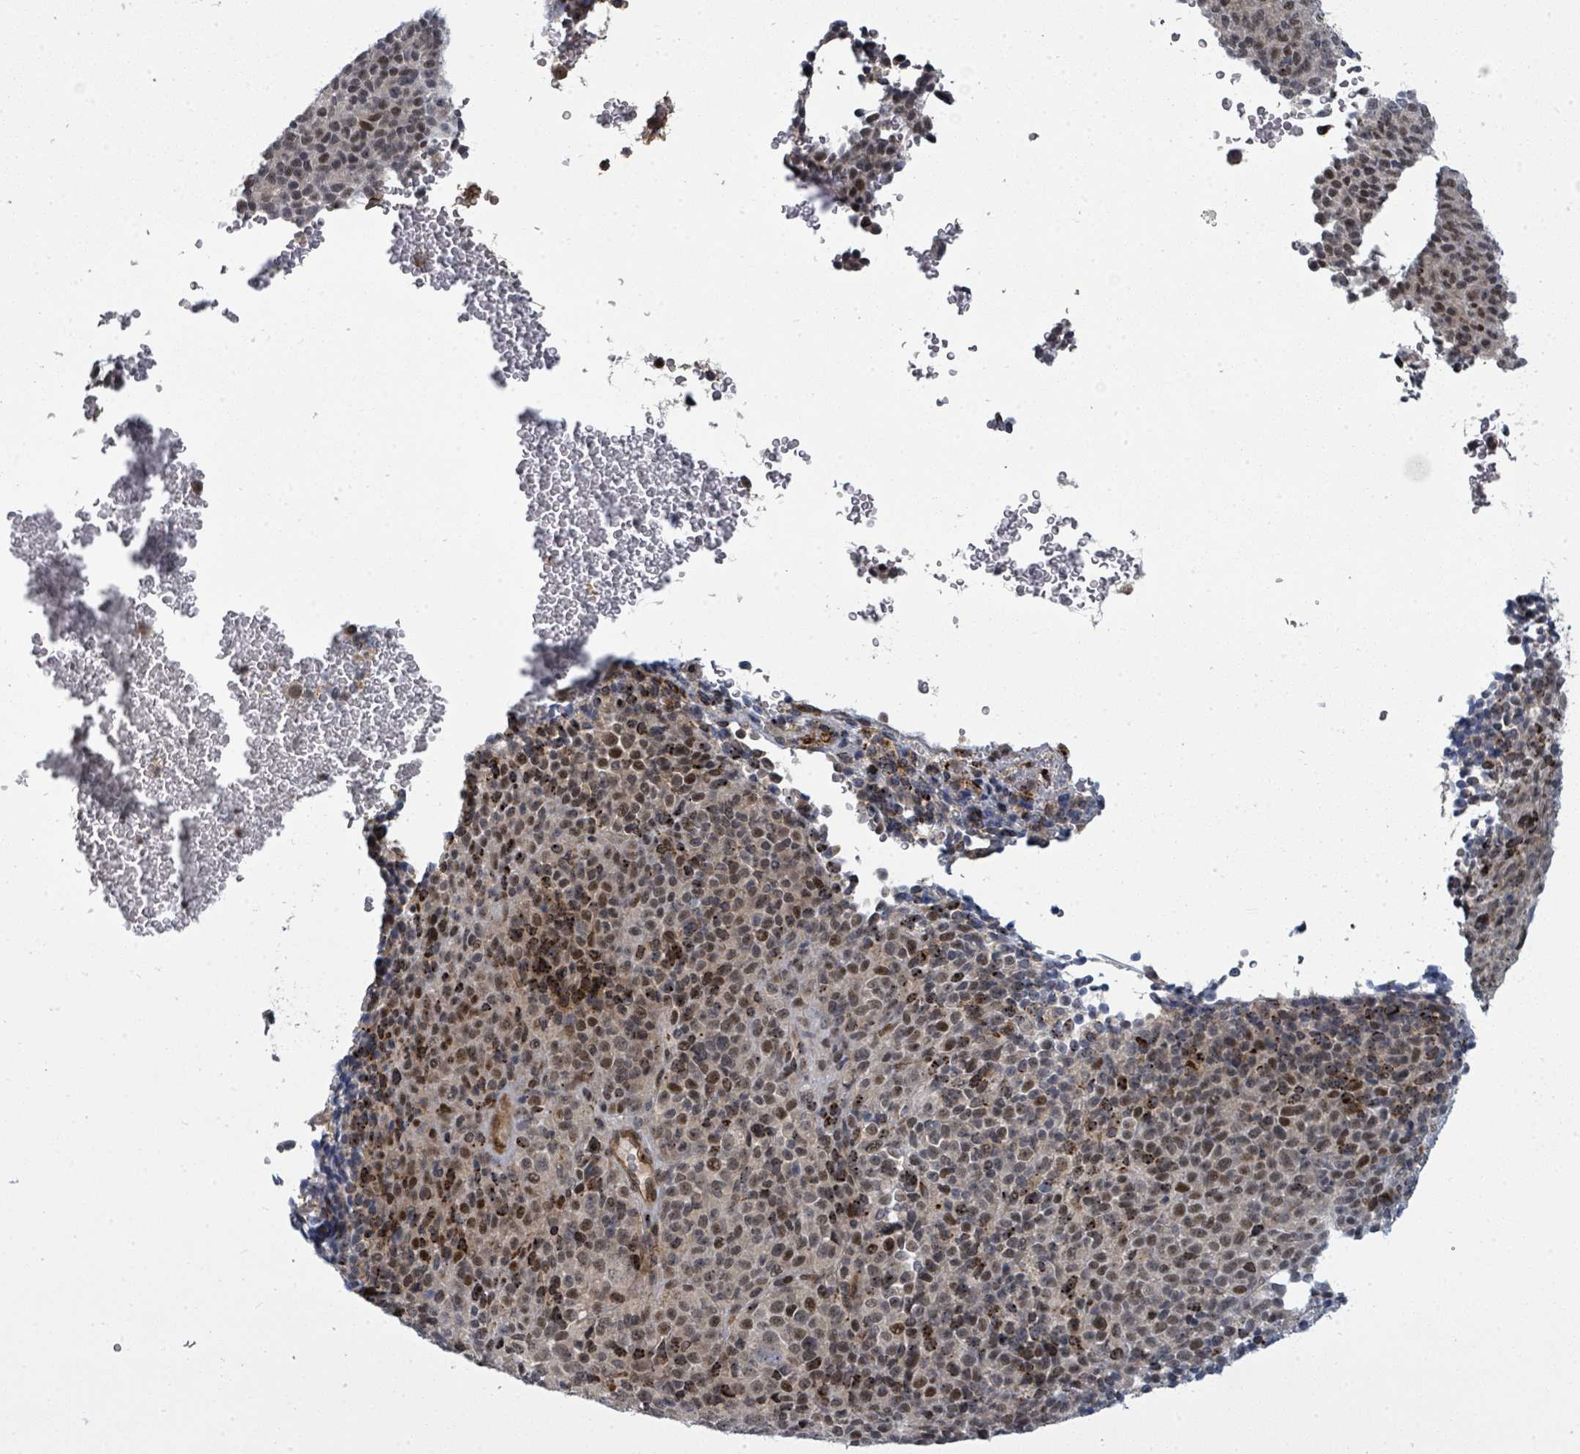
{"staining": {"intensity": "moderate", "quantity": ">75%", "location": "nuclear"}, "tissue": "melanoma", "cell_type": "Tumor cells", "image_type": "cancer", "snomed": [{"axis": "morphology", "description": "Malignant melanoma, Metastatic site"}, {"axis": "topography", "description": "Brain"}], "caption": "Melanoma stained with a brown dye reveals moderate nuclear positive staining in about >75% of tumor cells.", "gene": "PSMG2", "patient": {"sex": "female", "age": 56}}